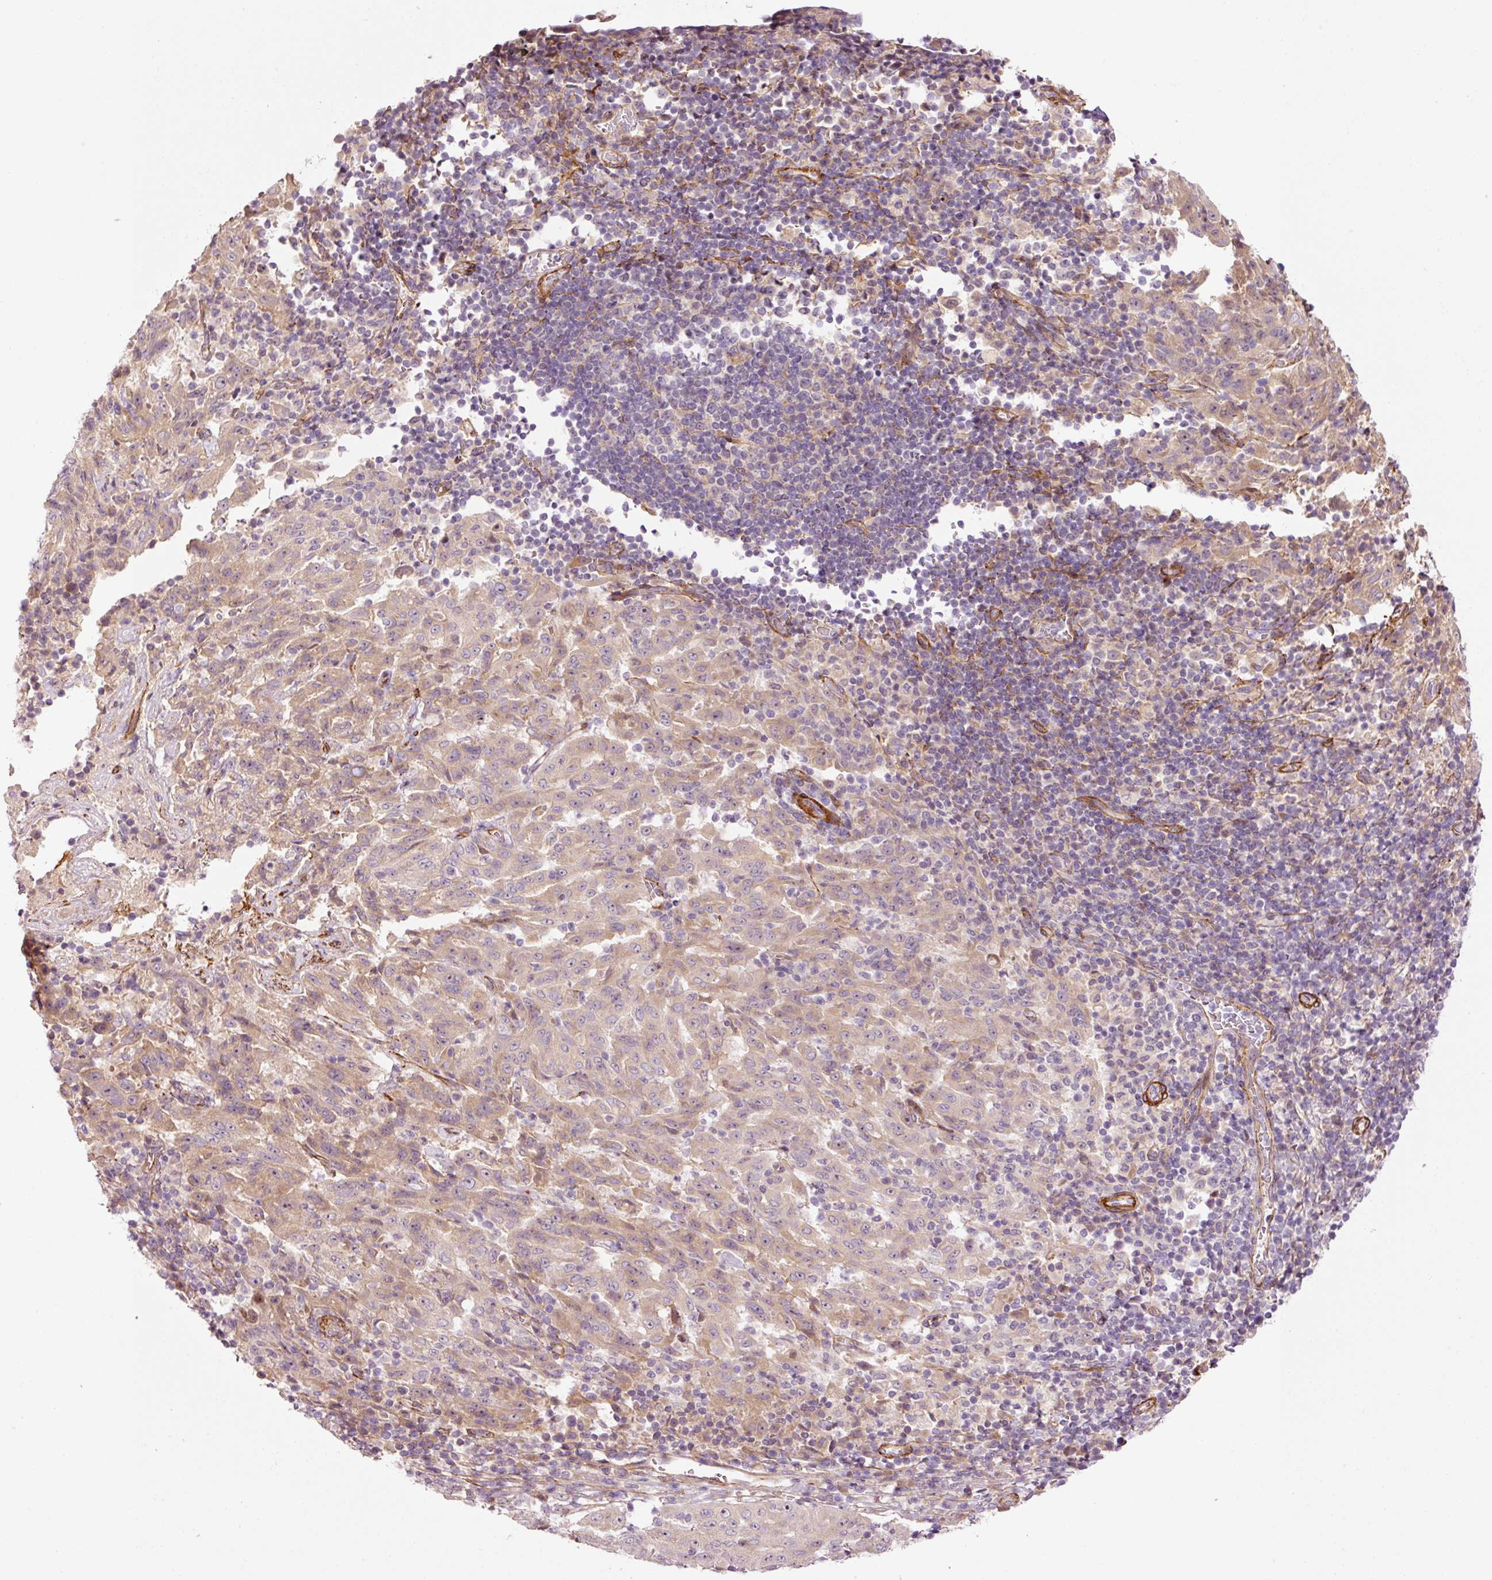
{"staining": {"intensity": "moderate", "quantity": "<25%", "location": "cytoplasmic/membranous"}, "tissue": "pancreatic cancer", "cell_type": "Tumor cells", "image_type": "cancer", "snomed": [{"axis": "morphology", "description": "Adenocarcinoma, NOS"}, {"axis": "topography", "description": "Pancreas"}], "caption": "IHC of human adenocarcinoma (pancreatic) exhibits low levels of moderate cytoplasmic/membranous staining in approximately <25% of tumor cells. The staining was performed using DAB (3,3'-diaminobenzidine) to visualize the protein expression in brown, while the nuclei were stained in blue with hematoxylin (Magnification: 20x).", "gene": "ANKRD20A1", "patient": {"sex": "male", "age": 63}}